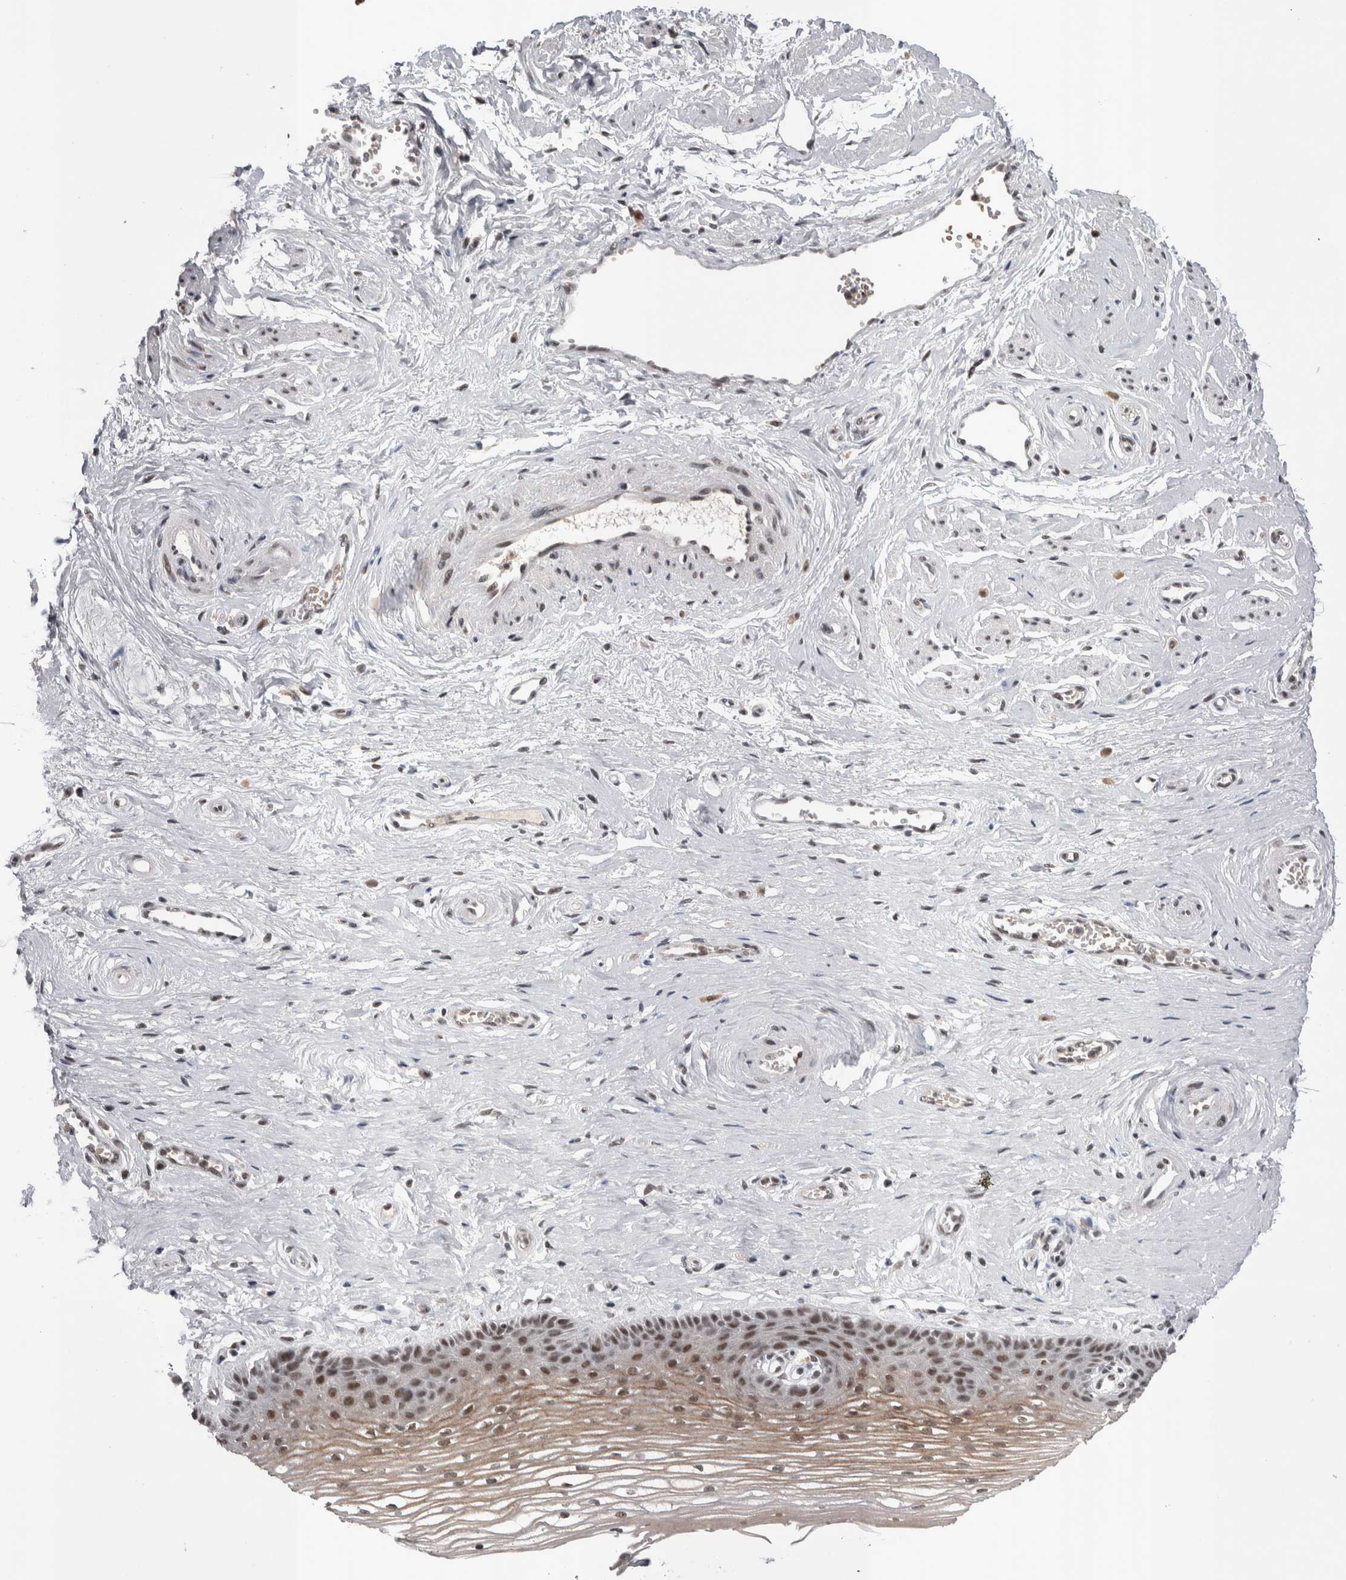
{"staining": {"intensity": "moderate", "quantity": ">75%", "location": "nuclear"}, "tissue": "vagina", "cell_type": "Squamous epithelial cells", "image_type": "normal", "snomed": [{"axis": "morphology", "description": "Normal tissue, NOS"}, {"axis": "topography", "description": "Vagina"}], "caption": "High-magnification brightfield microscopy of unremarkable vagina stained with DAB (3,3'-diaminobenzidine) (brown) and counterstained with hematoxylin (blue). squamous epithelial cells exhibit moderate nuclear positivity is seen in approximately>75% of cells.", "gene": "DMTF1", "patient": {"sex": "female", "age": 46}}